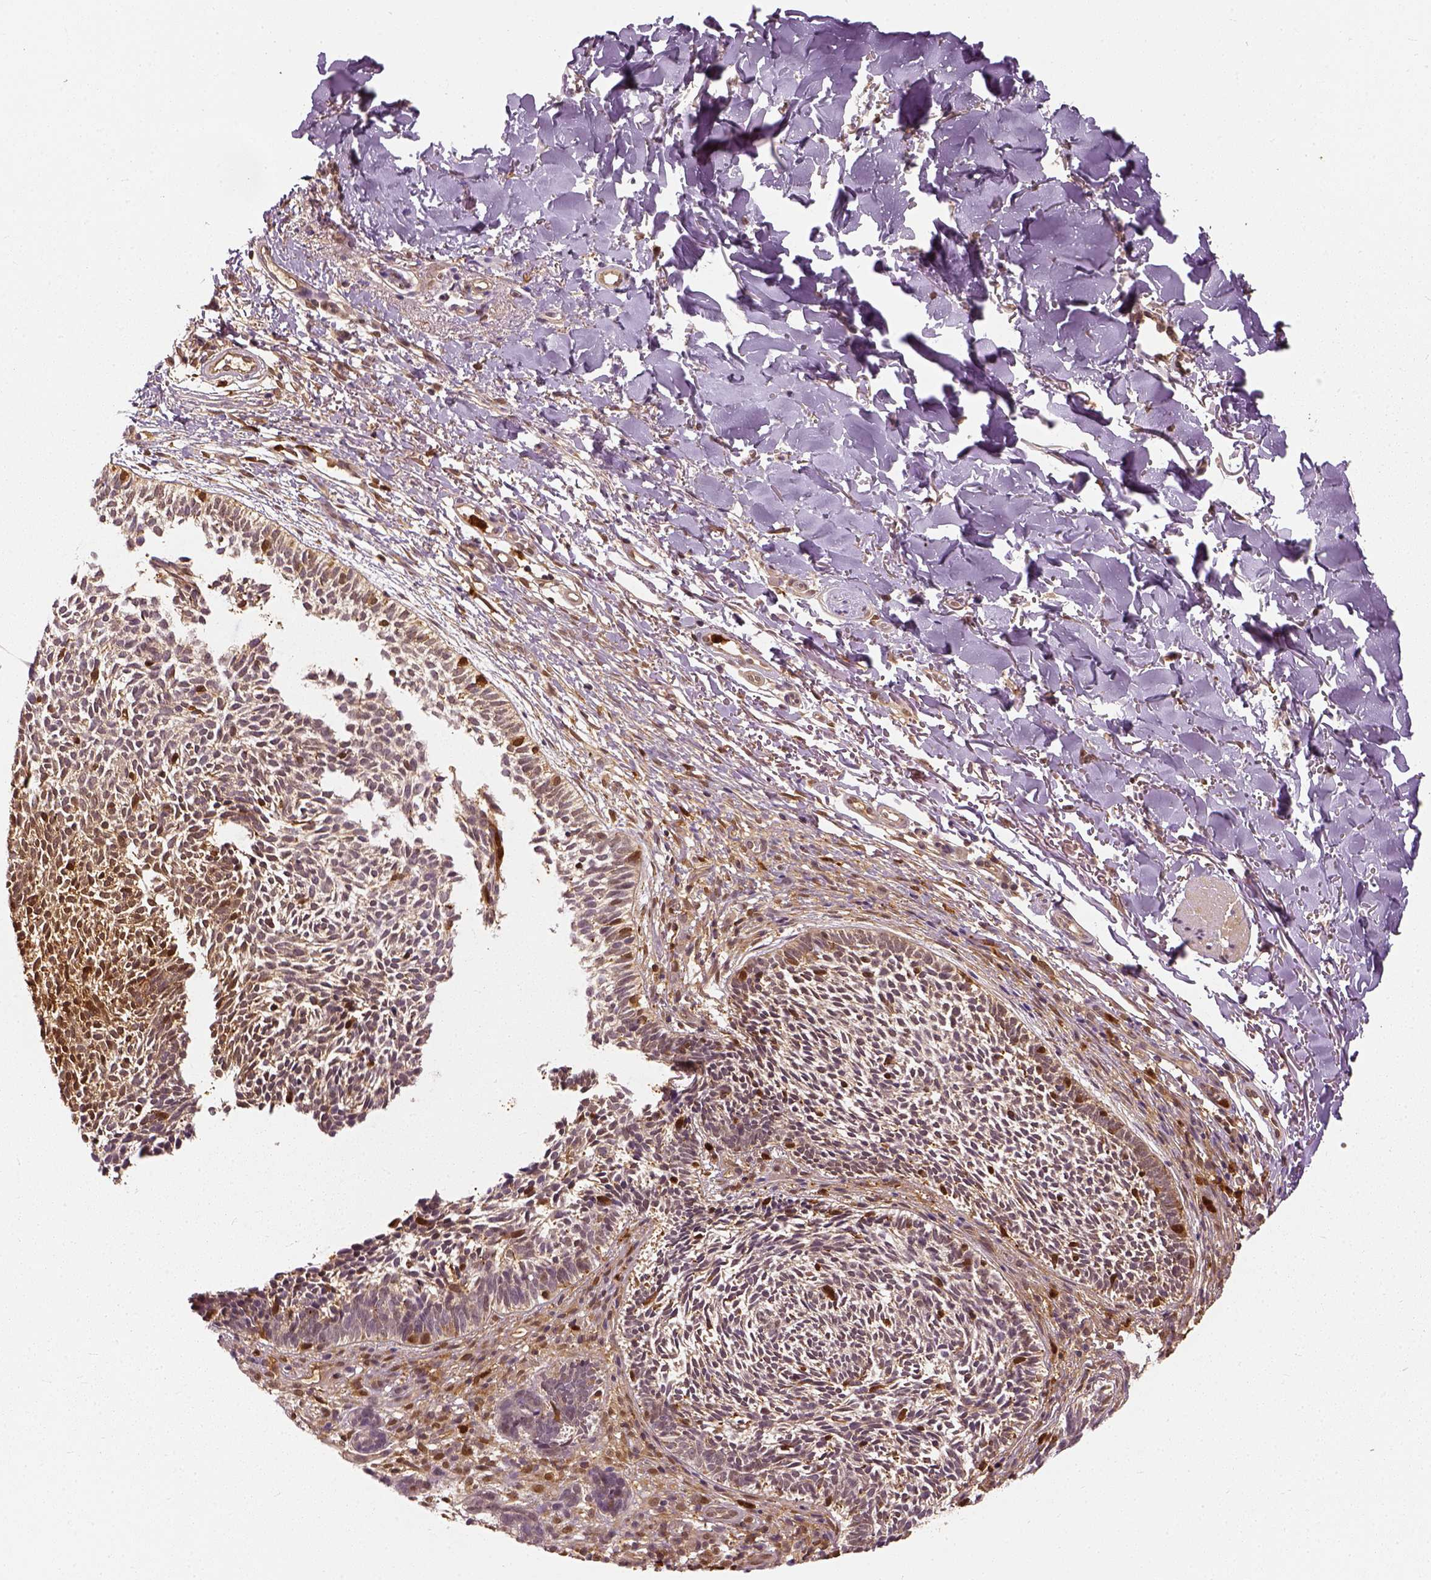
{"staining": {"intensity": "moderate", "quantity": ">75%", "location": "cytoplasmic/membranous"}, "tissue": "skin cancer", "cell_type": "Tumor cells", "image_type": "cancer", "snomed": [{"axis": "morphology", "description": "Basal cell carcinoma"}, {"axis": "topography", "description": "Skin"}], "caption": "Tumor cells reveal moderate cytoplasmic/membranous positivity in about >75% of cells in skin cancer.", "gene": "GPI", "patient": {"sex": "male", "age": 78}}